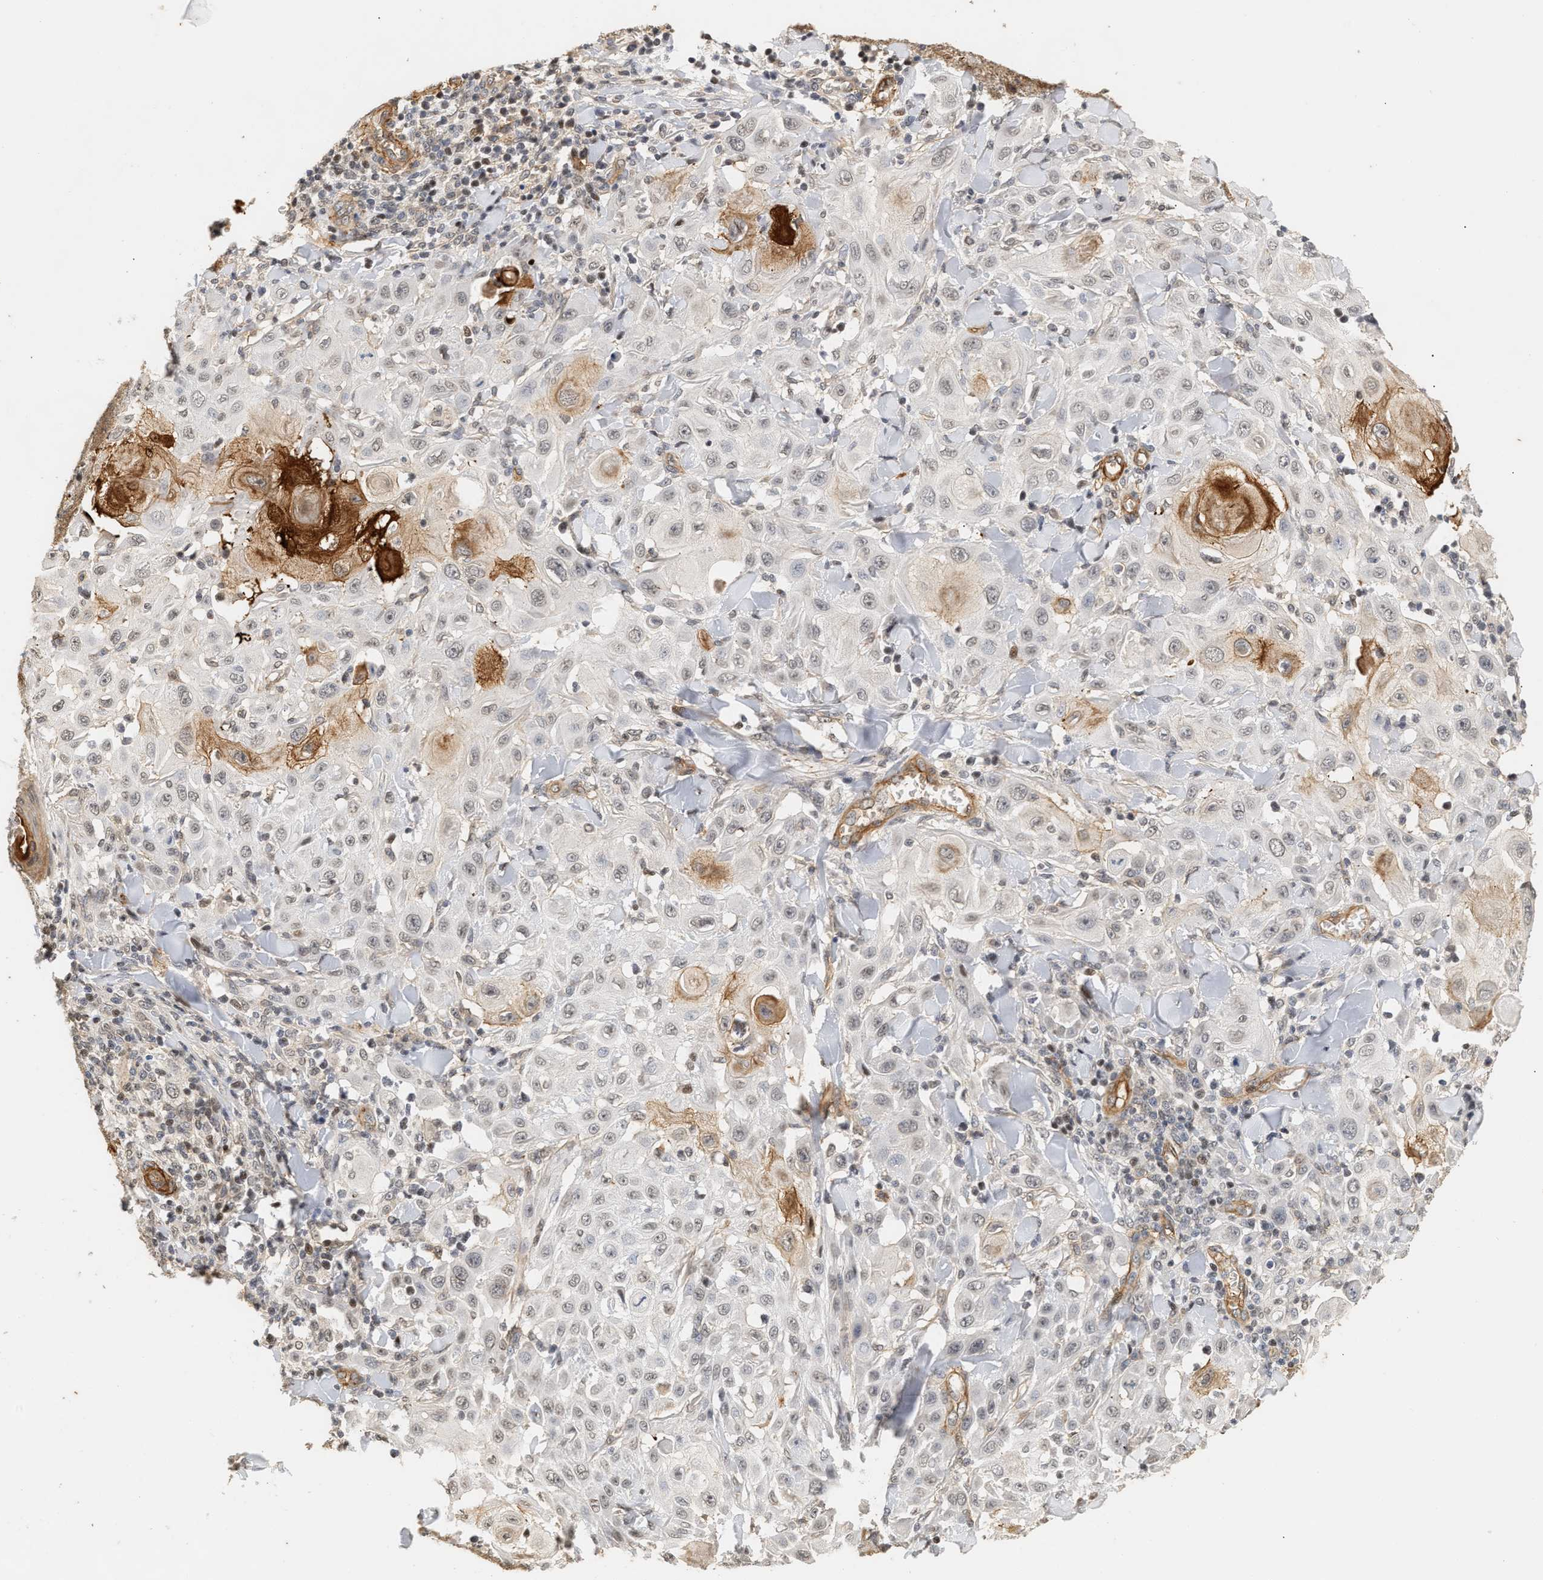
{"staining": {"intensity": "negative", "quantity": "none", "location": "none"}, "tissue": "skin cancer", "cell_type": "Tumor cells", "image_type": "cancer", "snomed": [{"axis": "morphology", "description": "Squamous cell carcinoma, NOS"}, {"axis": "topography", "description": "Skin"}], "caption": "IHC photomicrograph of skin cancer stained for a protein (brown), which shows no expression in tumor cells.", "gene": "PLXND1", "patient": {"sex": "male", "age": 24}}